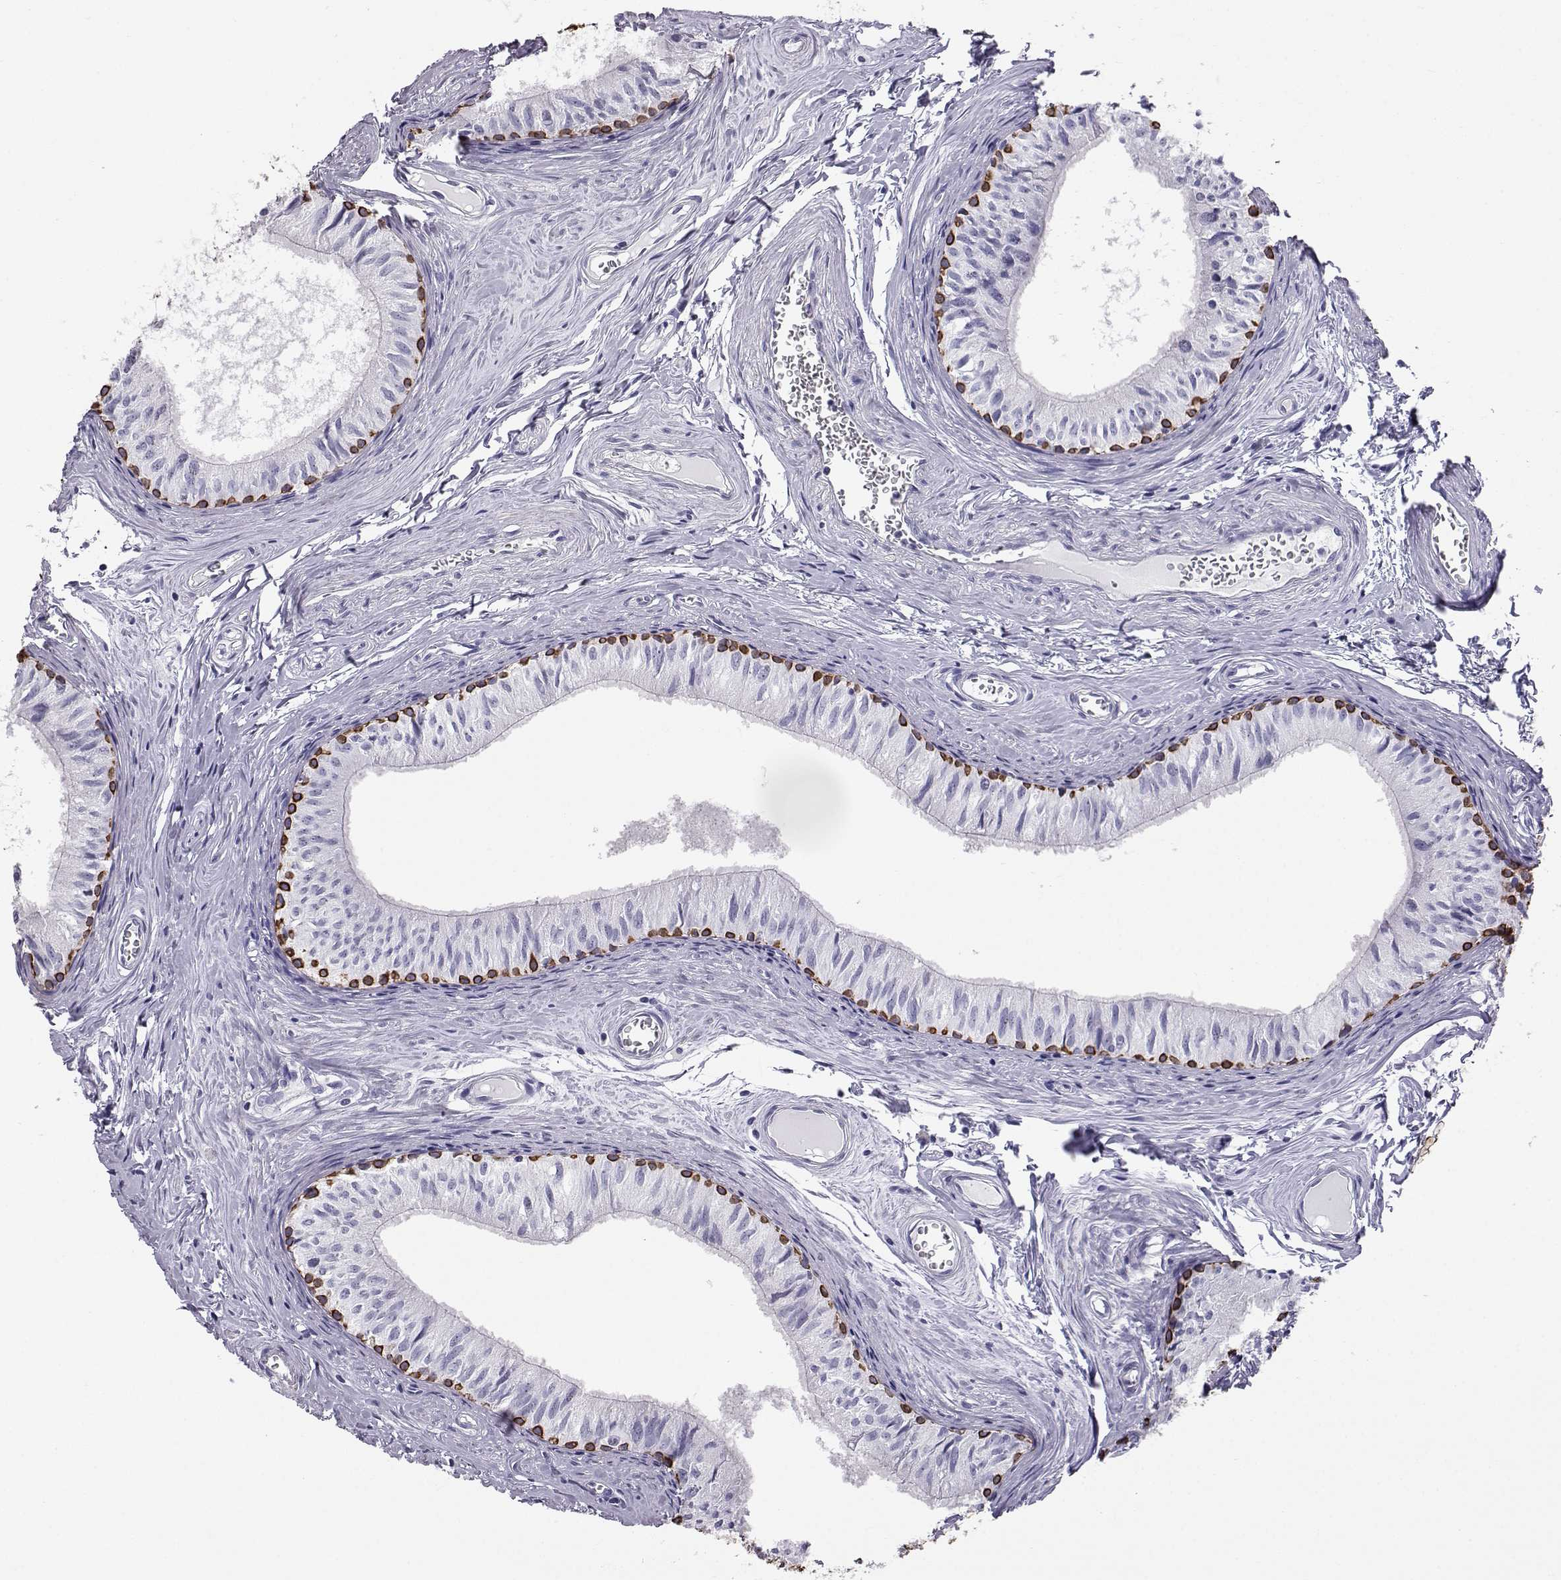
{"staining": {"intensity": "strong", "quantity": "<25%", "location": "cytoplasmic/membranous,nuclear"}, "tissue": "epididymis", "cell_type": "Glandular cells", "image_type": "normal", "snomed": [{"axis": "morphology", "description": "Normal tissue, NOS"}, {"axis": "topography", "description": "Epididymis"}], "caption": "An image of human epididymis stained for a protein exhibits strong cytoplasmic/membranous,nuclear brown staining in glandular cells. The staining is performed using DAB brown chromogen to label protein expression. The nuclei are counter-stained blue using hematoxylin.", "gene": "AKR1B1", "patient": {"sex": "male", "age": 52}}